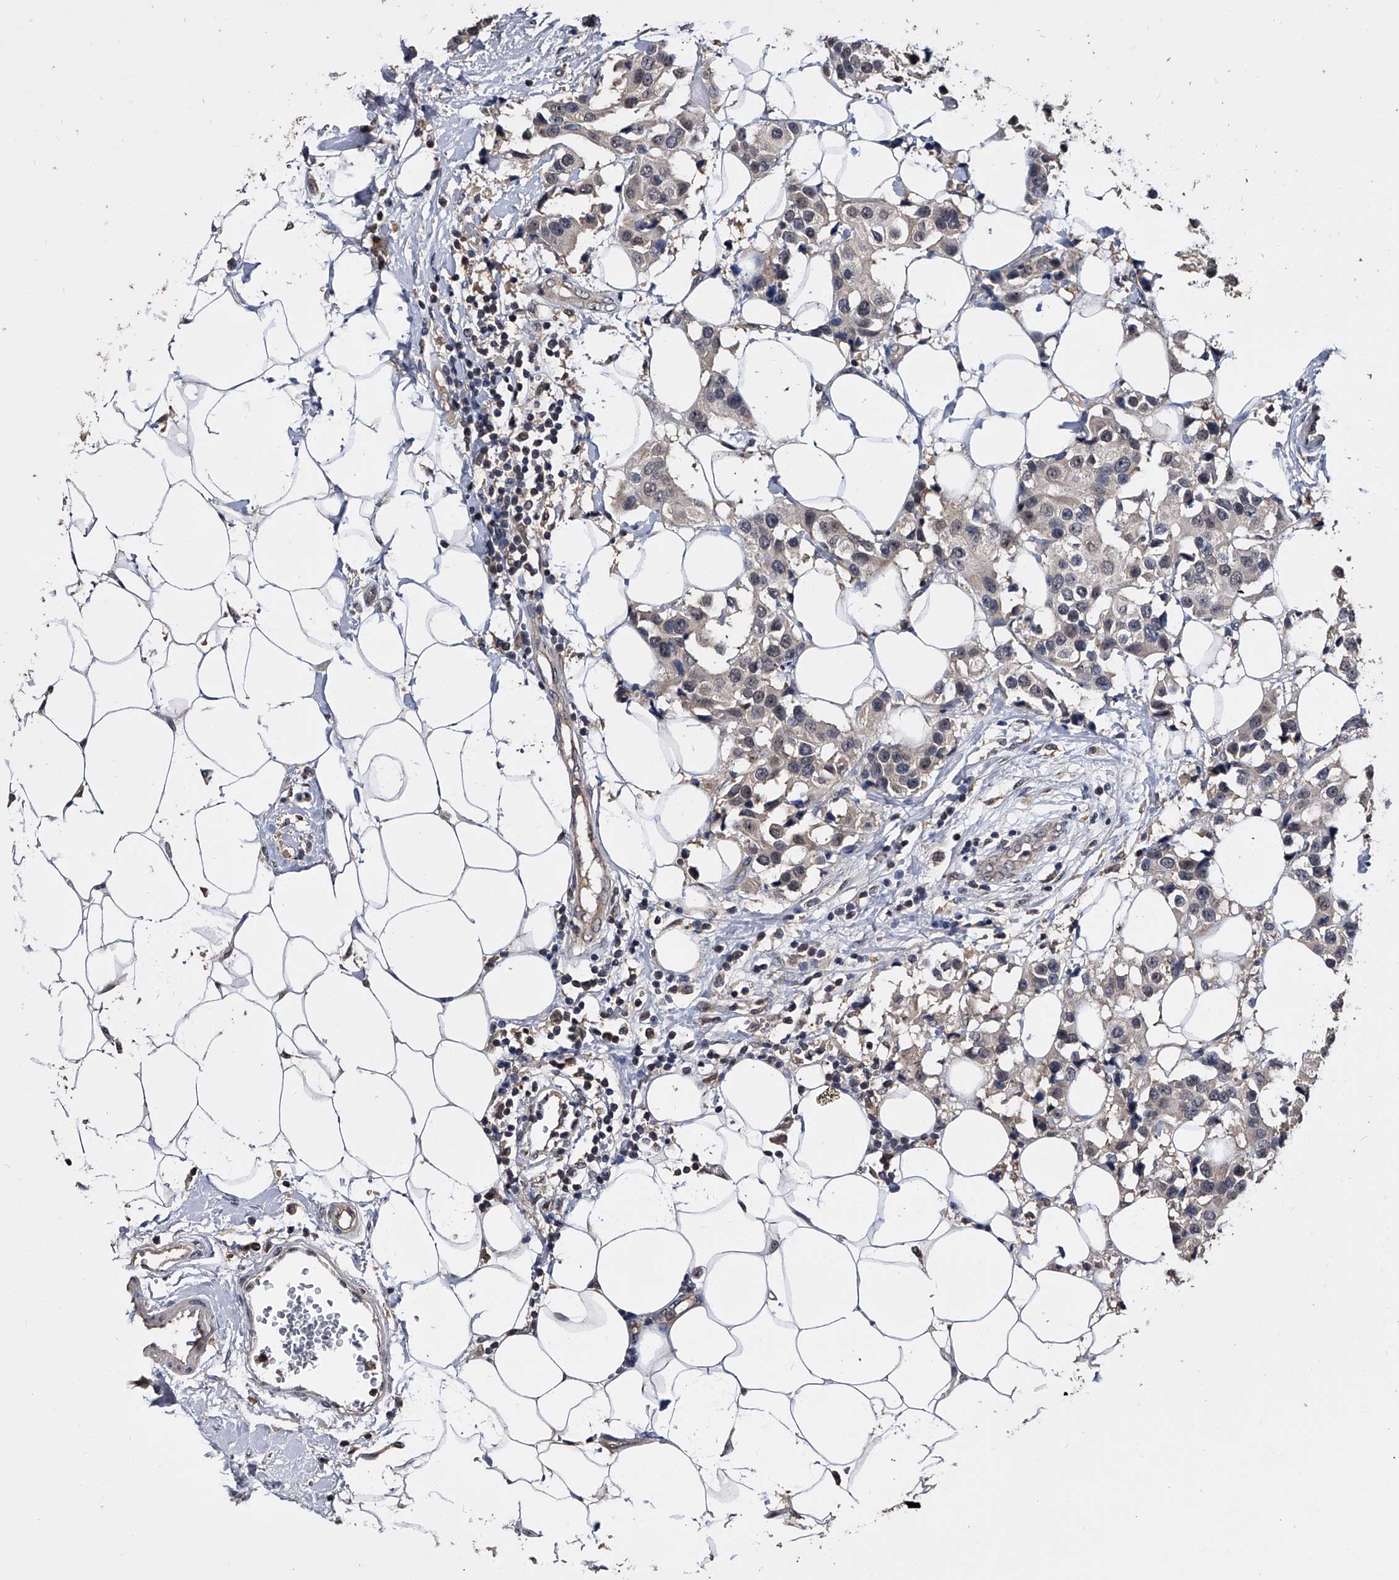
{"staining": {"intensity": "negative", "quantity": "none", "location": "none"}, "tissue": "breast cancer", "cell_type": "Tumor cells", "image_type": "cancer", "snomed": [{"axis": "morphology", "description": "Normal tissue, NOS"}, {"axis": "morphology", "description": "Duct carcinoma"}, {"axis": "topography", "description": "Breast"}], "caption": "A photomicrograph of invasive ductal carcinoma (breast) stained for a protein shows no brown staining in tumor cells. (DAB immunohistochemistry with hematoxylin counter stain).", "gene": "EFCAB7", "patient": {"sex": "female", "age": 39}}